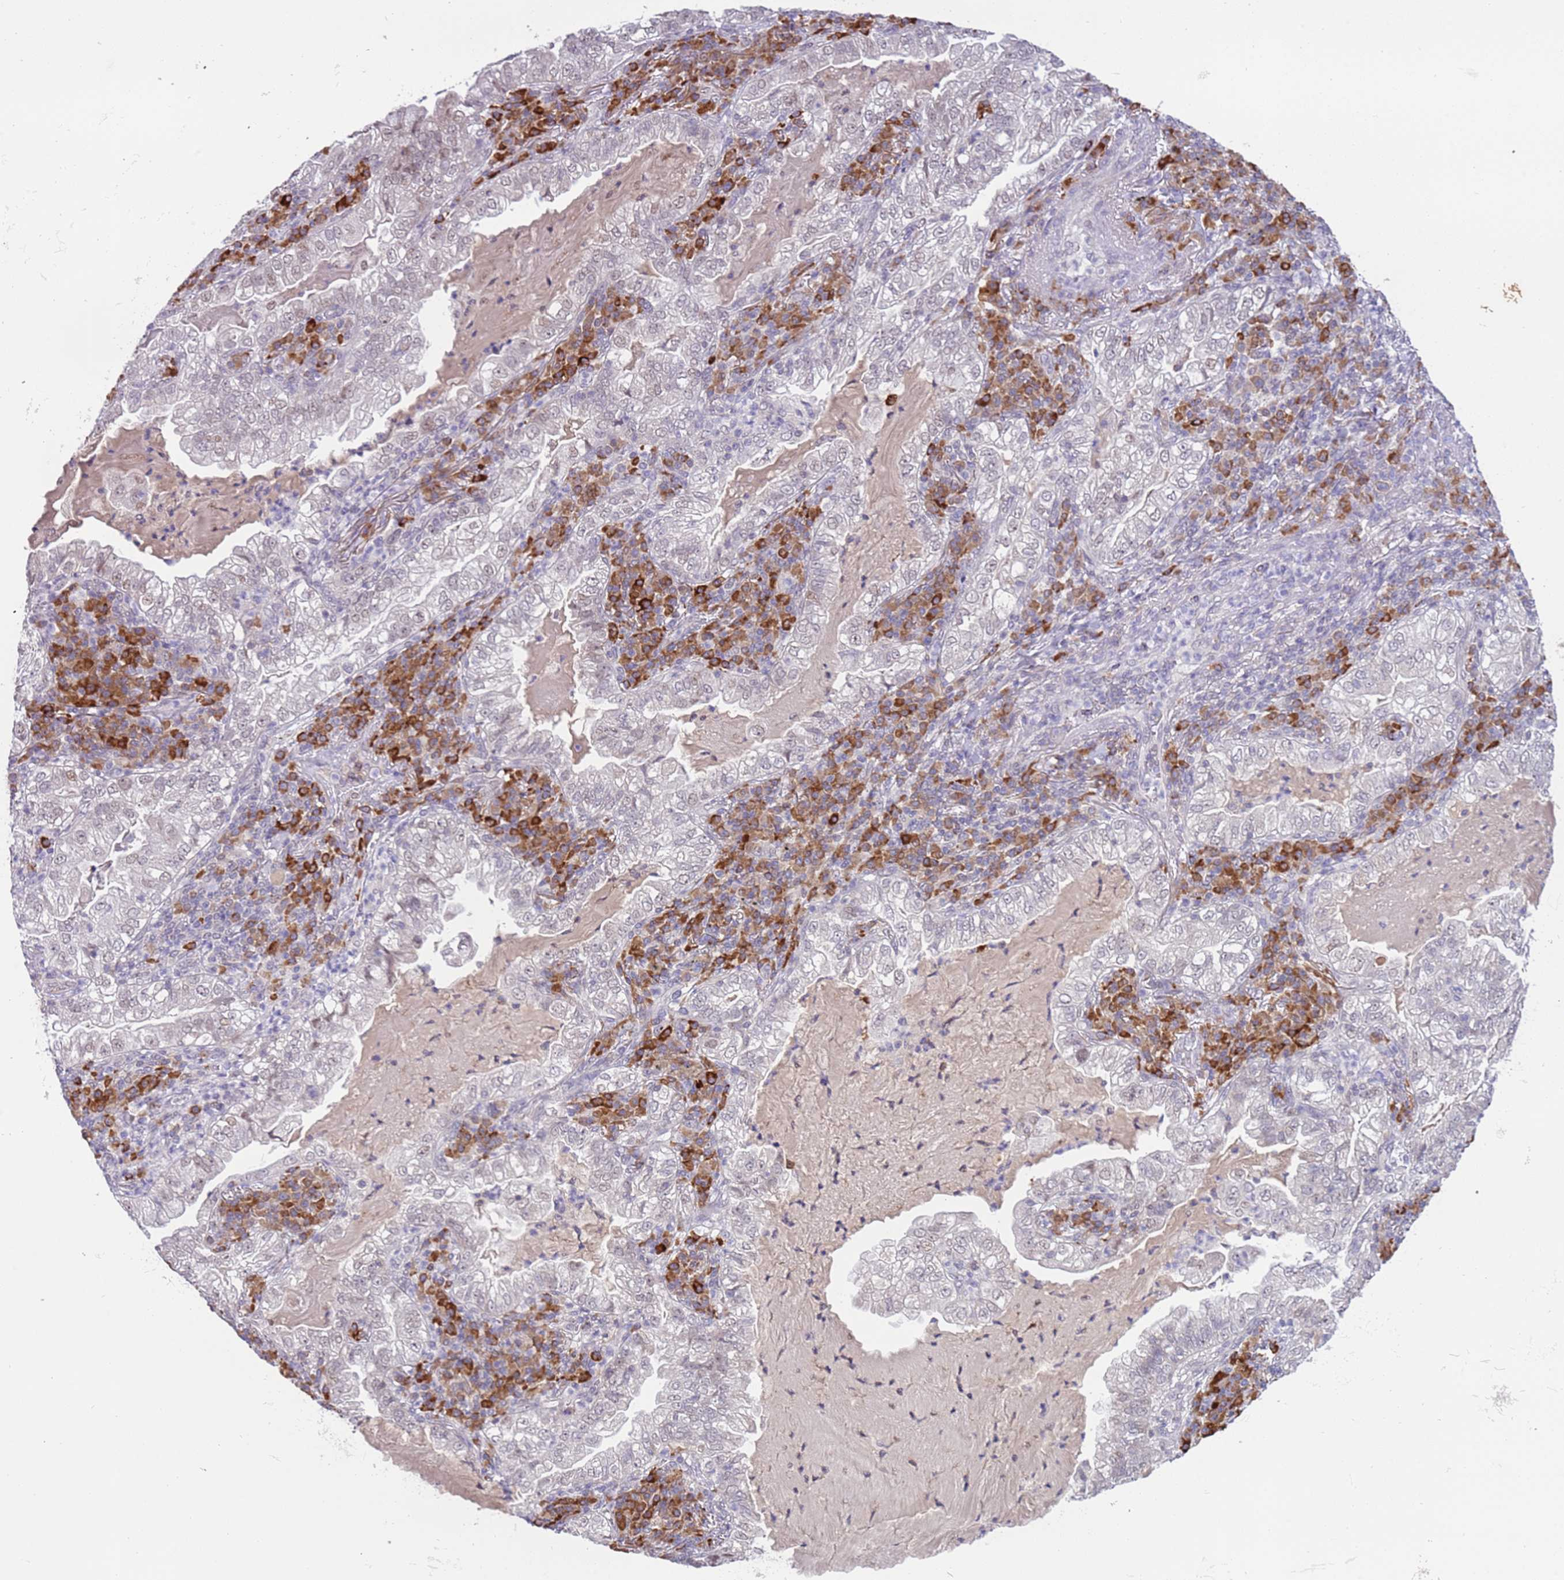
{"staining": {"intensity": "negative", "quantity": "none", "location": "none"}, "tissue": "lung cancer", "cell_type": "Tumor cells", "image_type": "cancer", "snomed": [{"axis": "morphology", "description": "Adenocarcinoma, NOS"}, {"axis": "topography", "description": "Lung"}], "caption": "Immunohistochemistry (IHC) of lung cancer reveals no expression in tumor cells. (DAB immunohistochemistry (IHC) visualized using brightfield microscopy, high magnification).", "gene": "MAGEF1", "patient": {"sex": "female", "age": 73}}